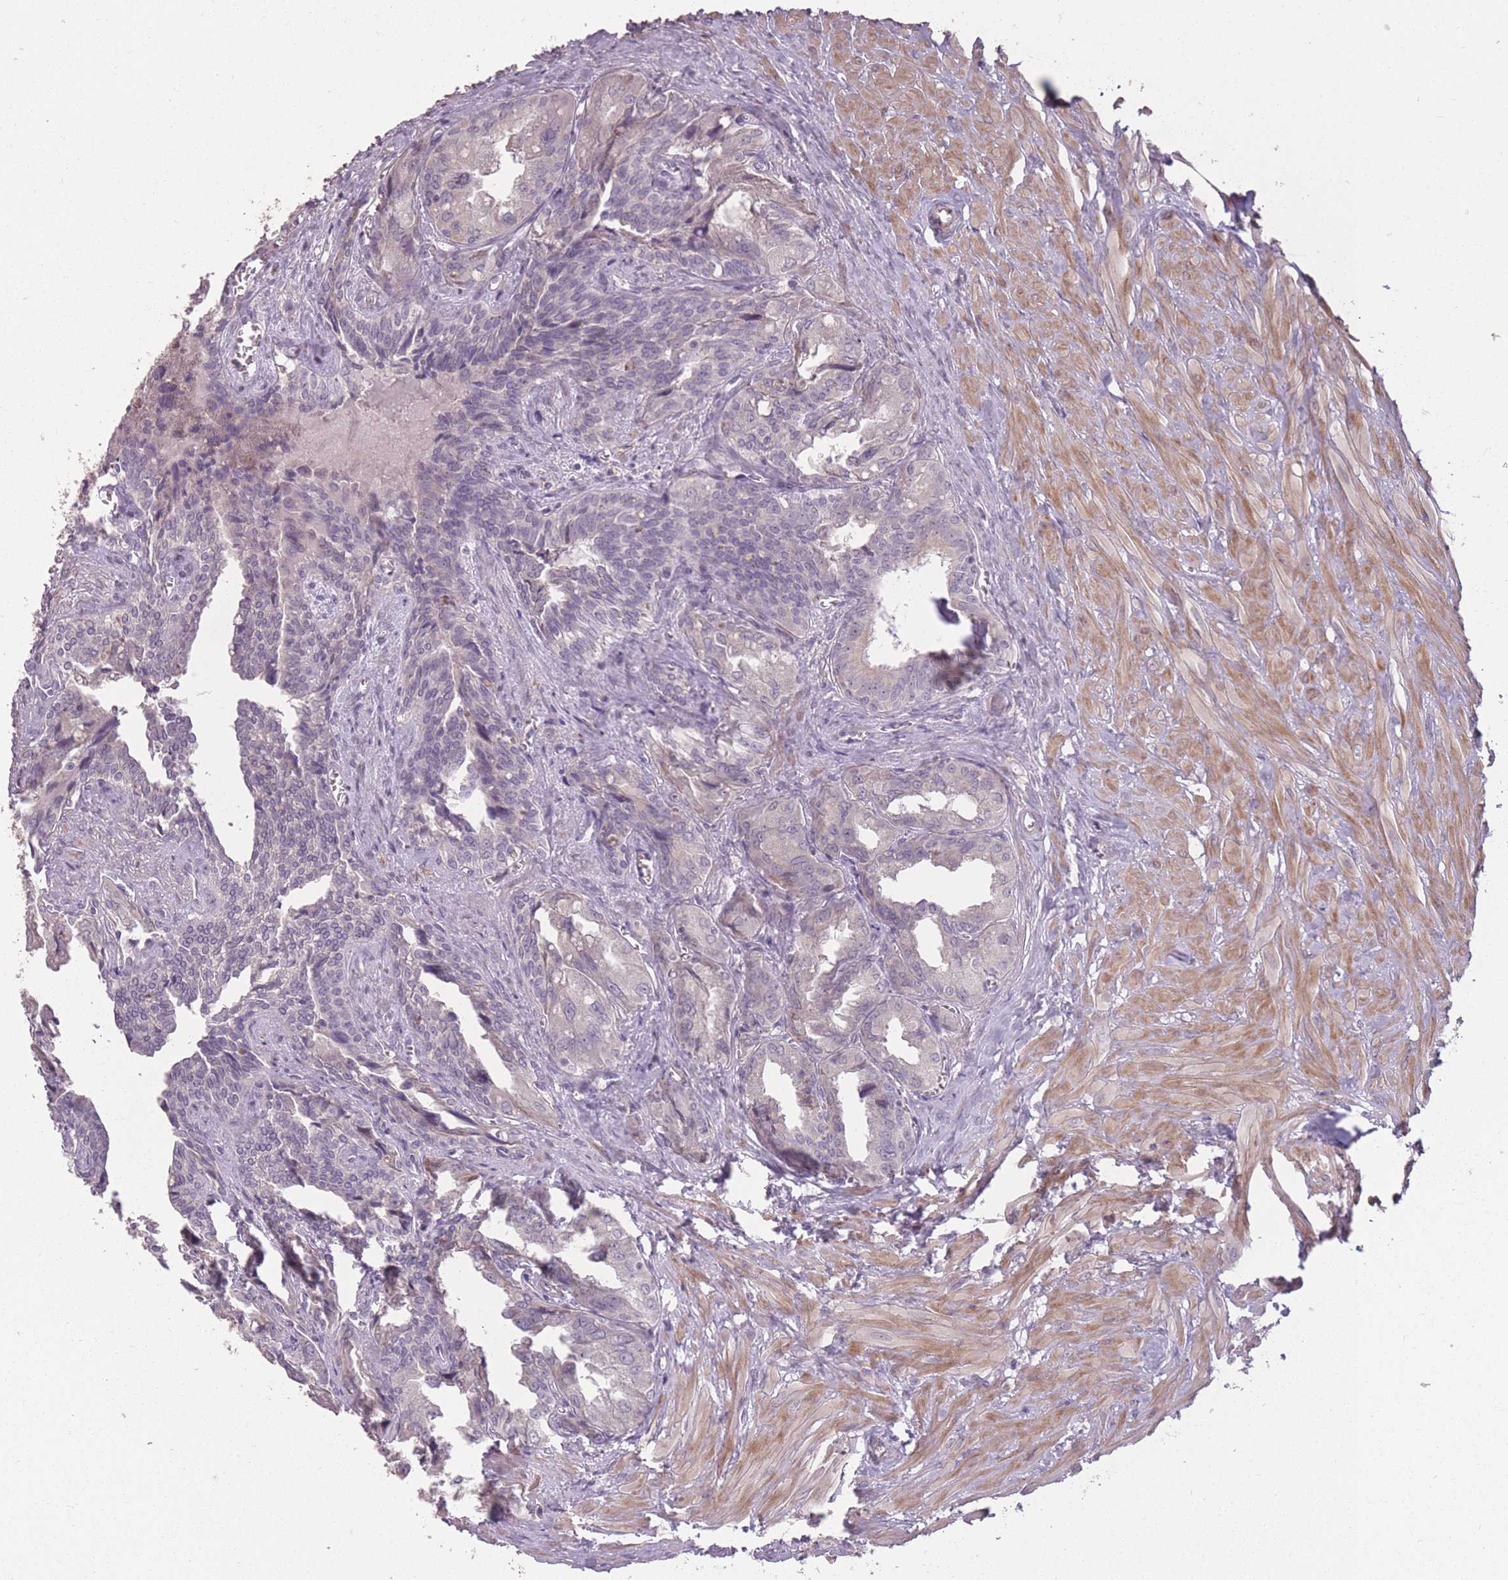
{"staining": {"intensity": "moderate", "quantity": "<25%", "location": "cytoplasmic/membranous"}, "tissue": "seminal vesicle", "cell_type": "Glandular cells", "image_type": "normal", "snomed": [{"axis": "morphology", "description": "Normal tissue, NOS"}, {"axis": "topography", "description": "Seminal veicle"}], "caption": "Immunohistochemistry staining of benign seminal vesicle, which exhibits low levels of moderate cytoplasmic/membranous positivity in approximately <25% of glandular cells indicating moderate cytoplasmic/membranous protein staining. The staining was performed using DAB (brown) for protein detection and nuclei were counterstained in hematoxylin (blue).", "gene": "ZBTB24", "patient": {"sex": "male", "age": 67}}